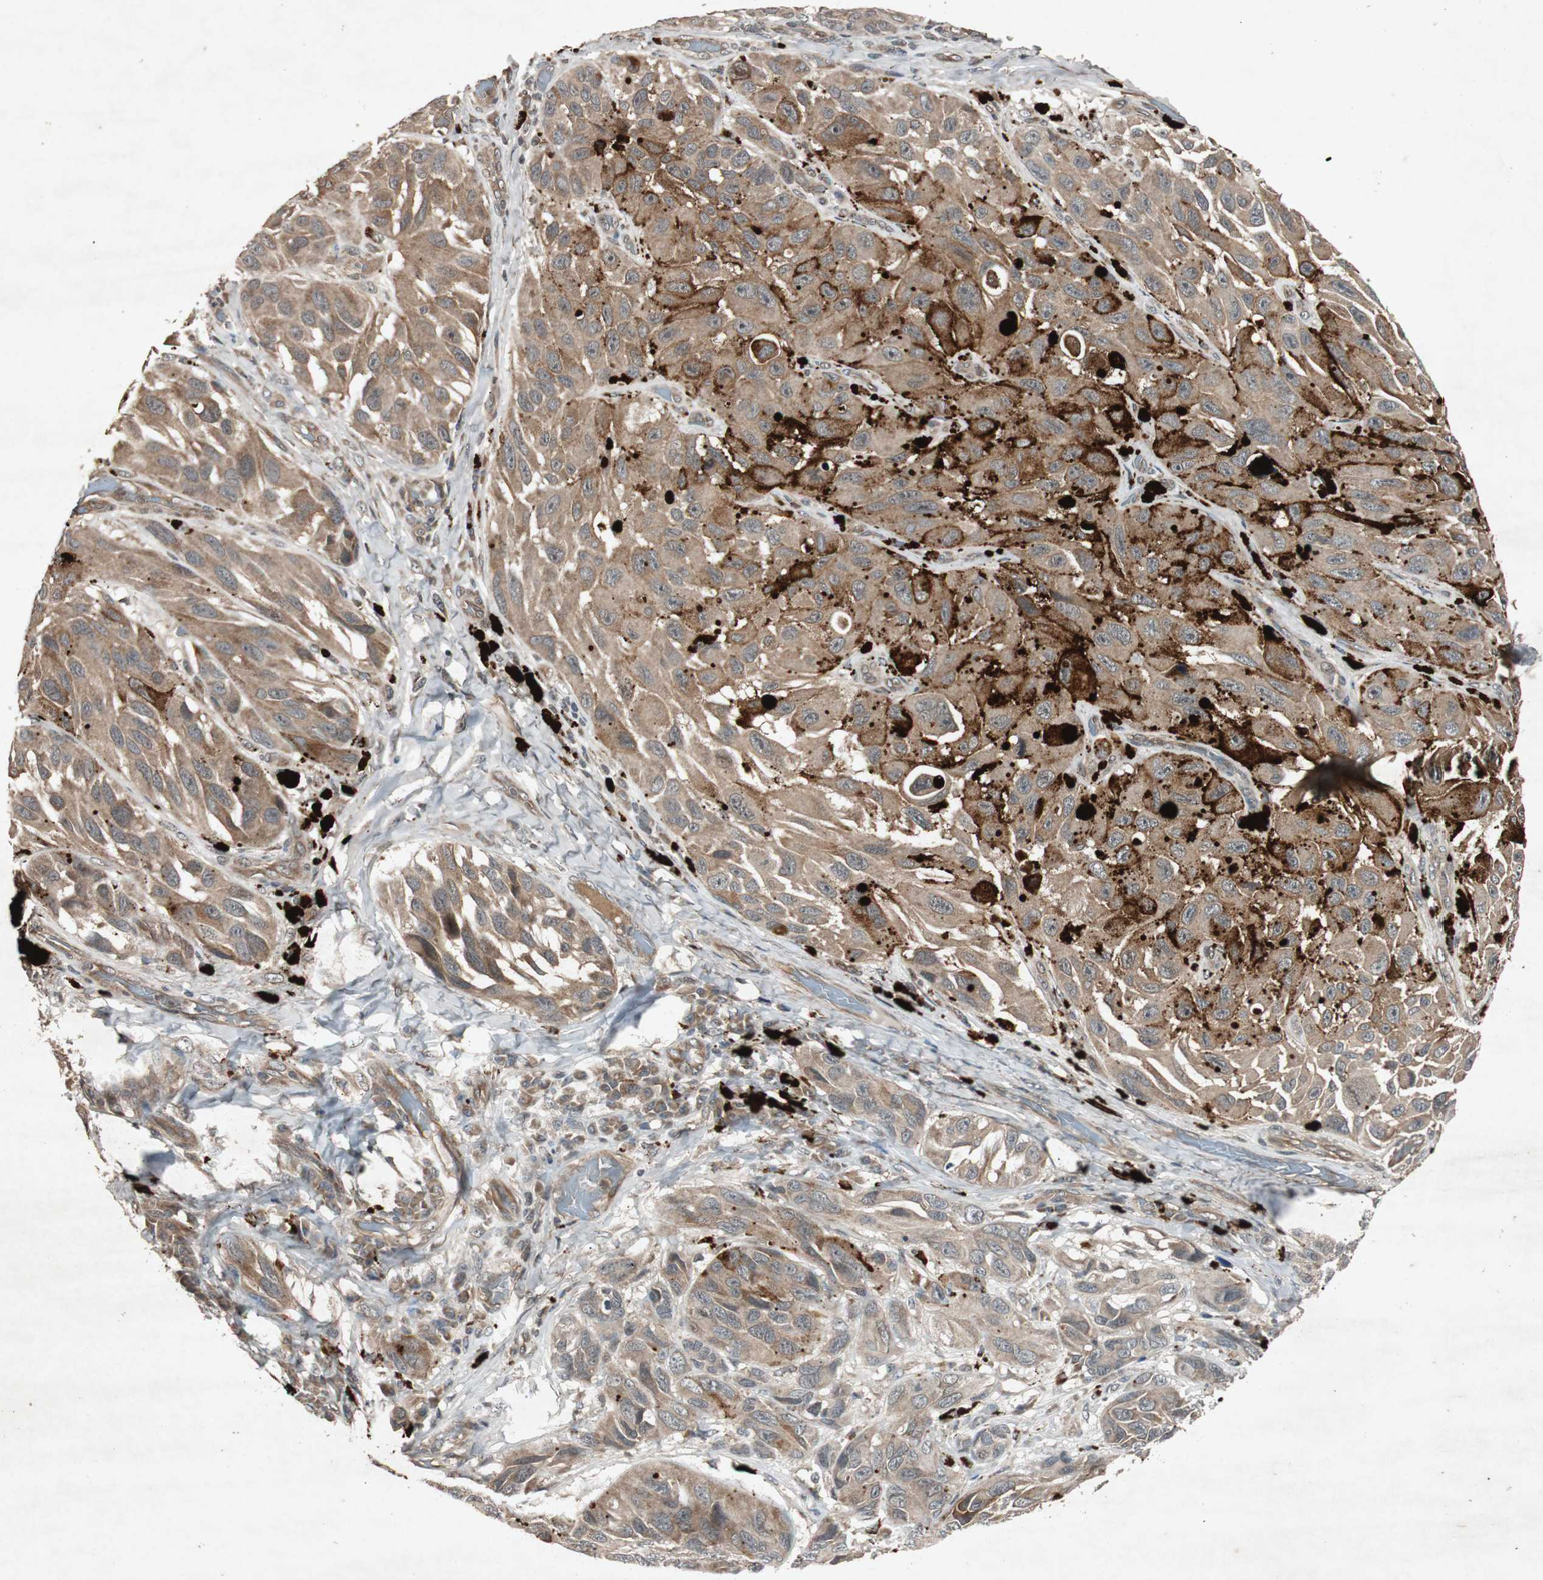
{"staining": {"intensity": "moderate", "quantity": ">75%", "location": "cytoplasmic/membranous"}, "tissue": "melanoma", "cell_type": "Tumor cells", "image_type": "cancer", "snomed": [{"axis": "morphology", "description": "Malignant melanoma, NOS"}, {"axis": "topography", "description": "Skin"}], "caption": "Moderate cytoplasmic/membranous expression is present in approximately >75% of tumor cells in melanoma. (DAB IHC, brown staining for protein, blue staining for nuclei).", "gene": "SLIT2", "patient": {"sex": "female", "age": 73}}